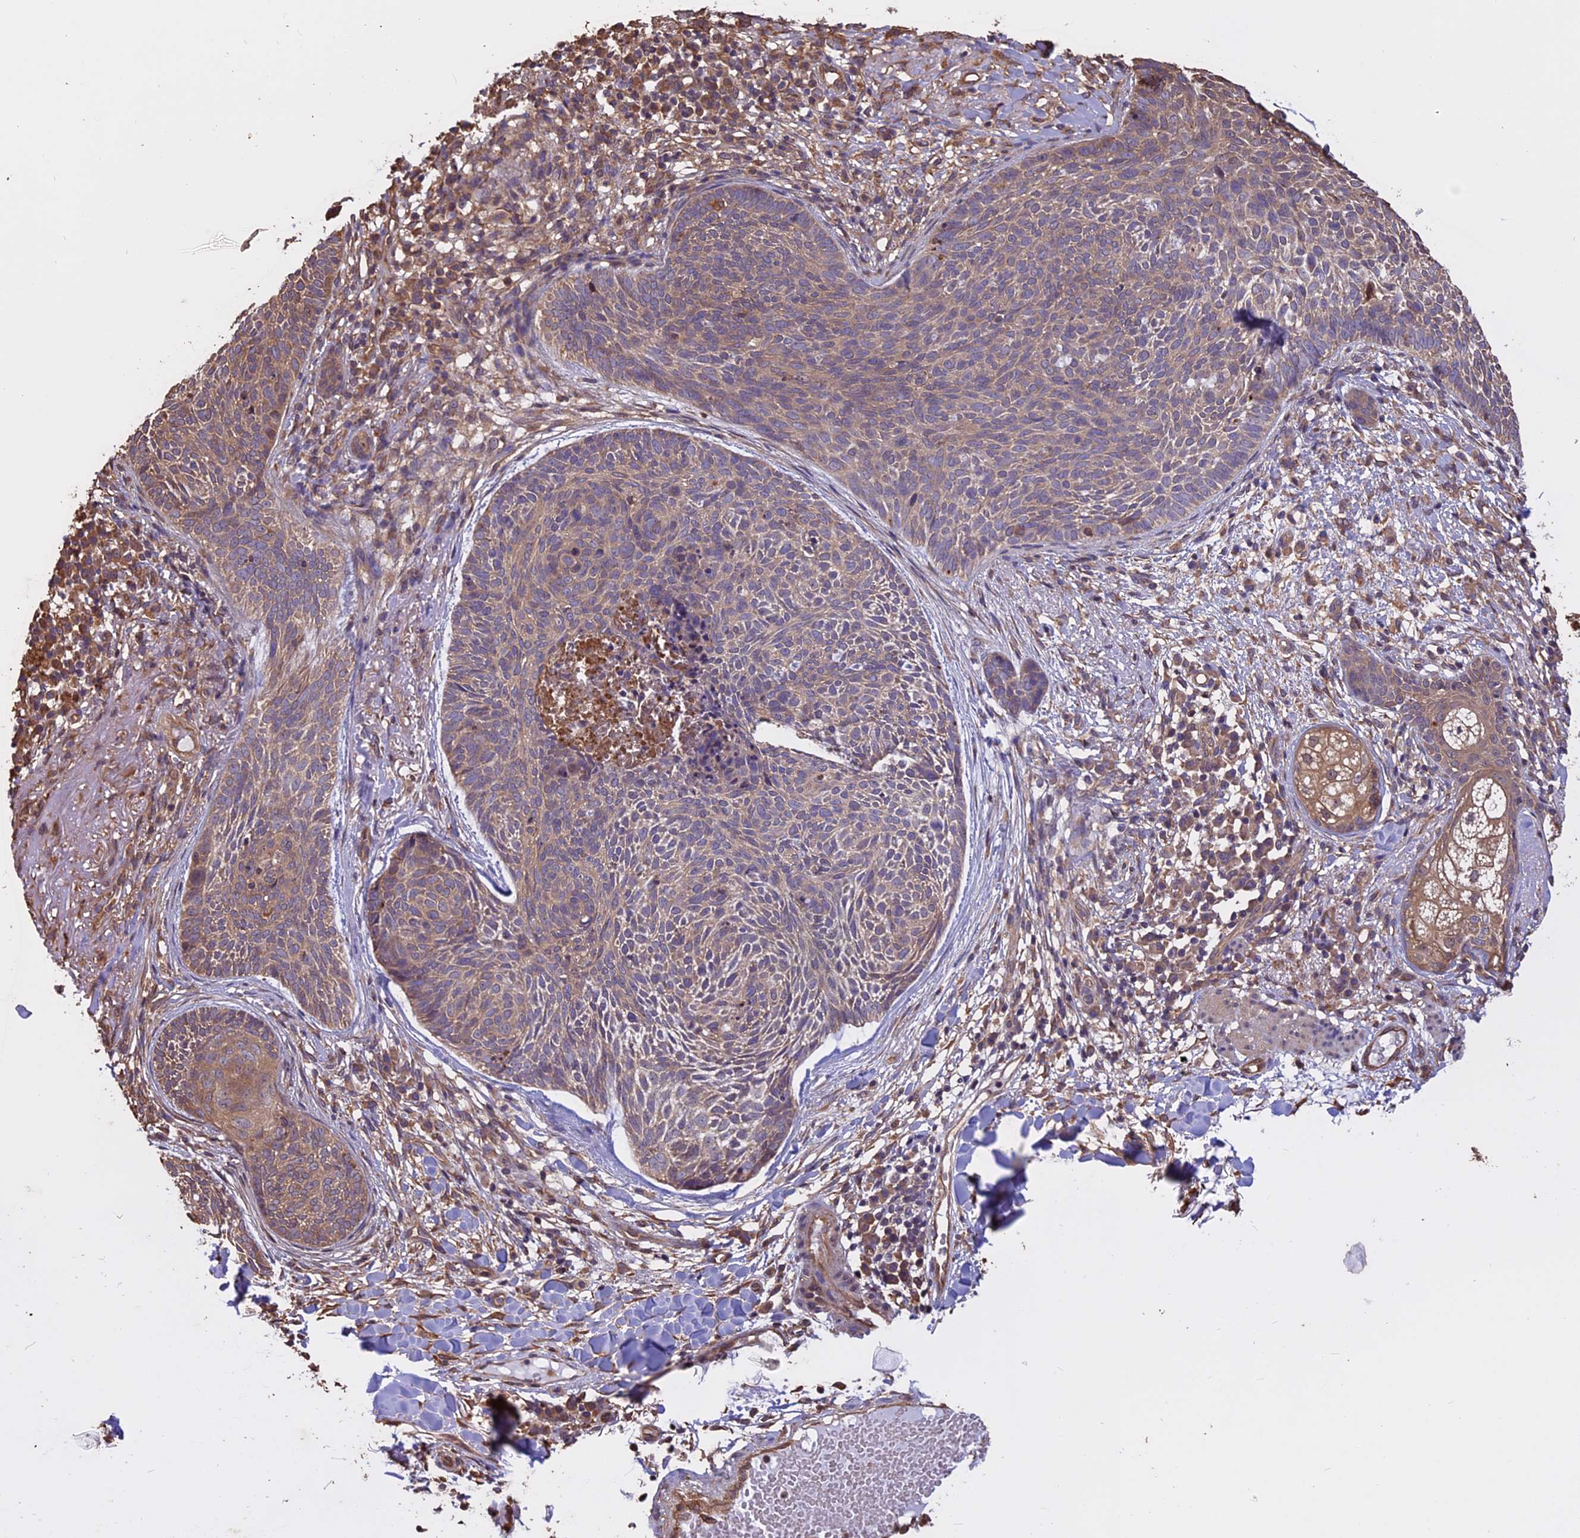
{"staining": {"intensity": "weak", "quantity": "25%-75%", "location": "cytoplasmic/membranous"}, "tissue": "skin cancer", "cell_type": "Tumor cells", "image_type": "cancer", "snomed": [{"axis": "morphology", "description": "Basal cell carcinoma"}, {"axis": "topography", "description": "Skin"}], "caption": "The histopathology image demonstrates immunohistochemical staining of skin cancer (basal cell carcinoma). There is weak cytoplasmic/membranous expression is present in about 25%-75% of tumor cells.", "gene": "CHMP2A", "patient": {"sex": "male", "age": 85}}